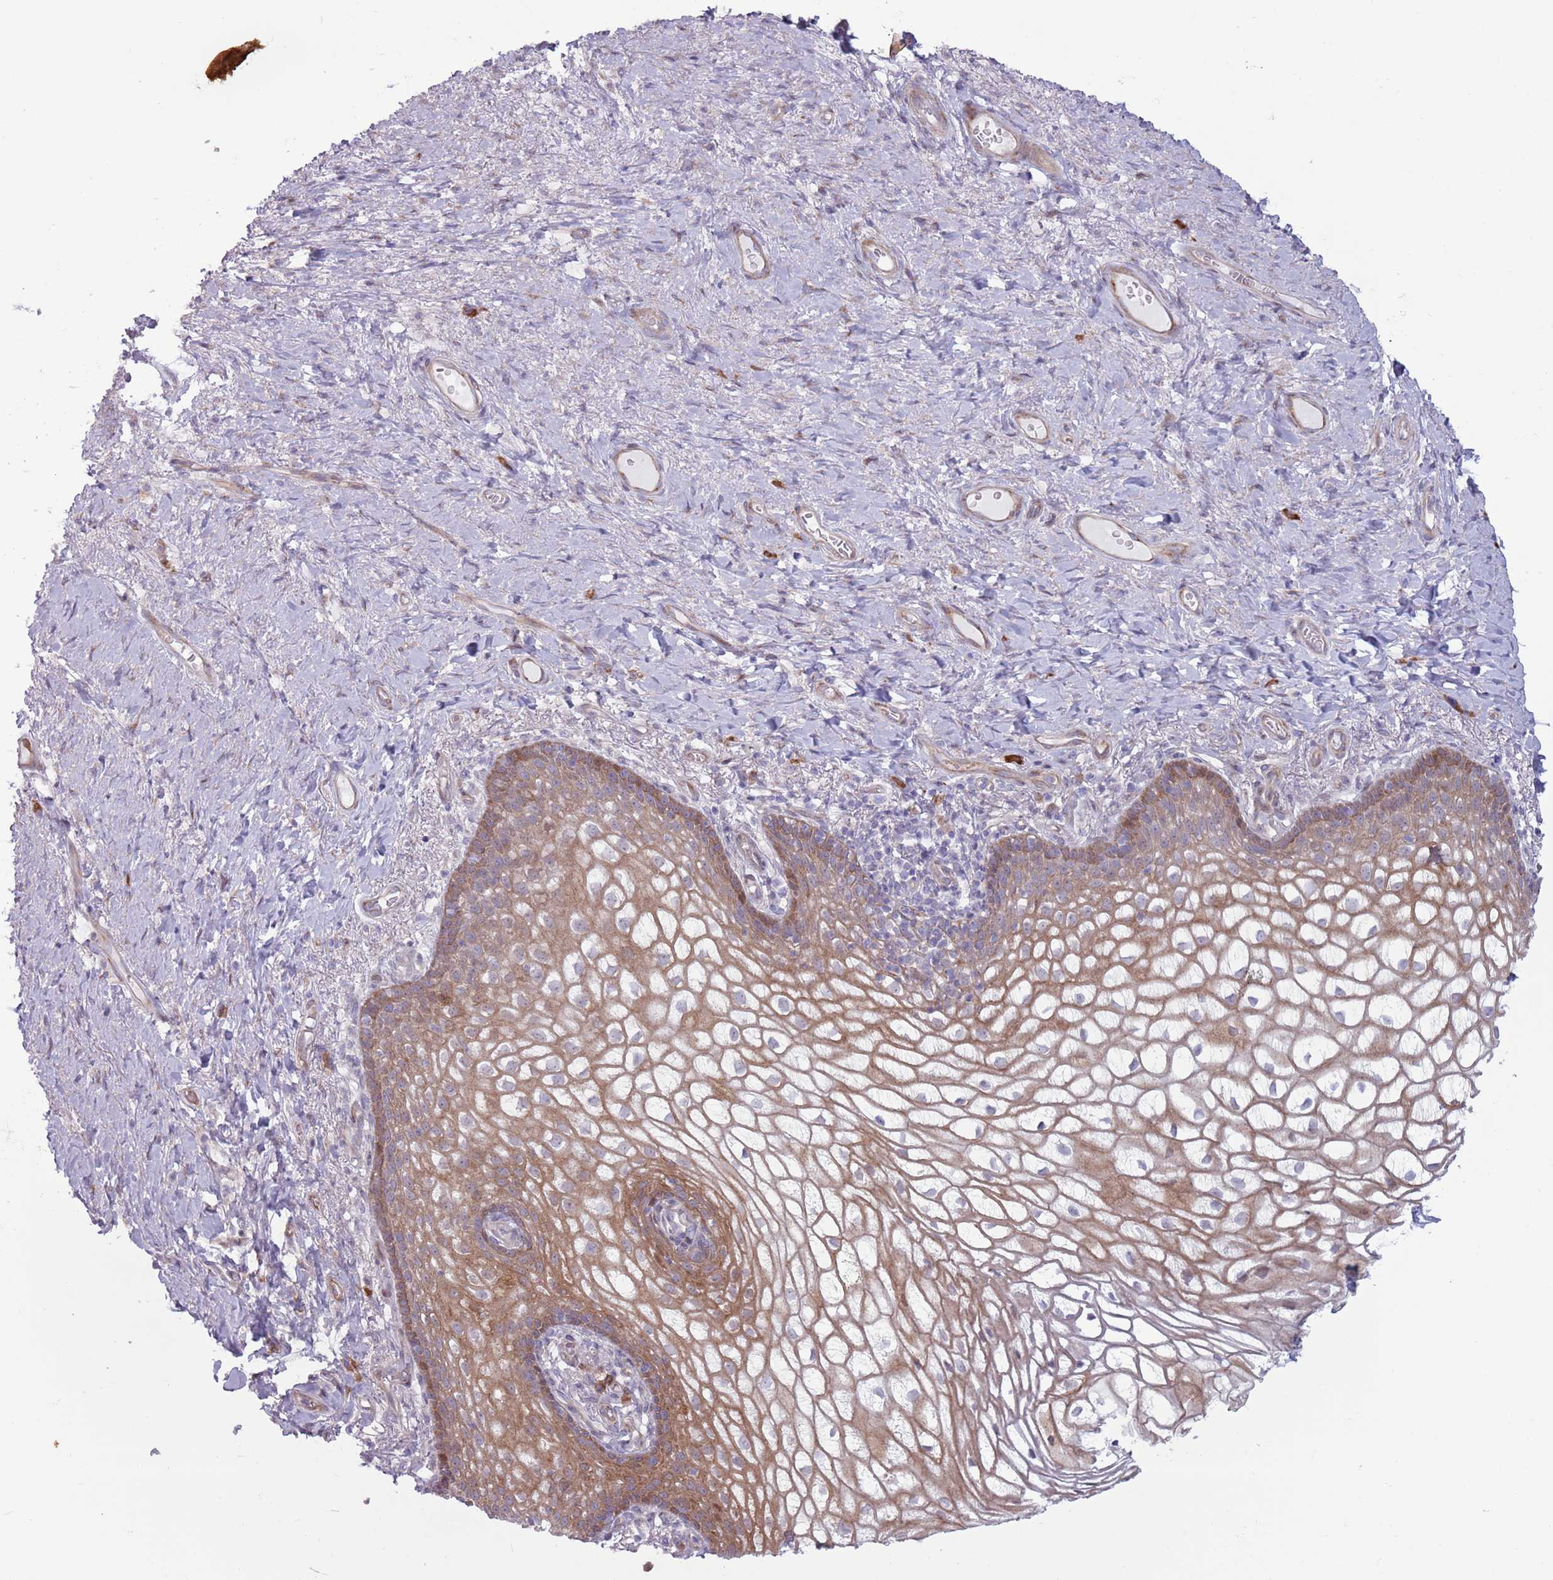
{"staining": {"intensity": "moderate", "quantity": ">75%", "location": "cytoplasmic/membranous"}, "tissue": "vagina", "cell_type": "Squamous epithelial cells", "image_type": "normal", "snomed": [{"axis": "morphology", "description": "Normal tissue, NOS"}, {"axis": "topography", "description": "Vagina"}], "caption": "High-power microscopy captured an IHC histopathology image of benign vagina, revealing moderate cytoplasmic/membranous positivity in approximately >75% of squamous epithelial cells. (DAB IHC with brightfield microscopy, high magnification).", "gene": "CCDC150", "patient": {"sex": "female", "age": 60}}